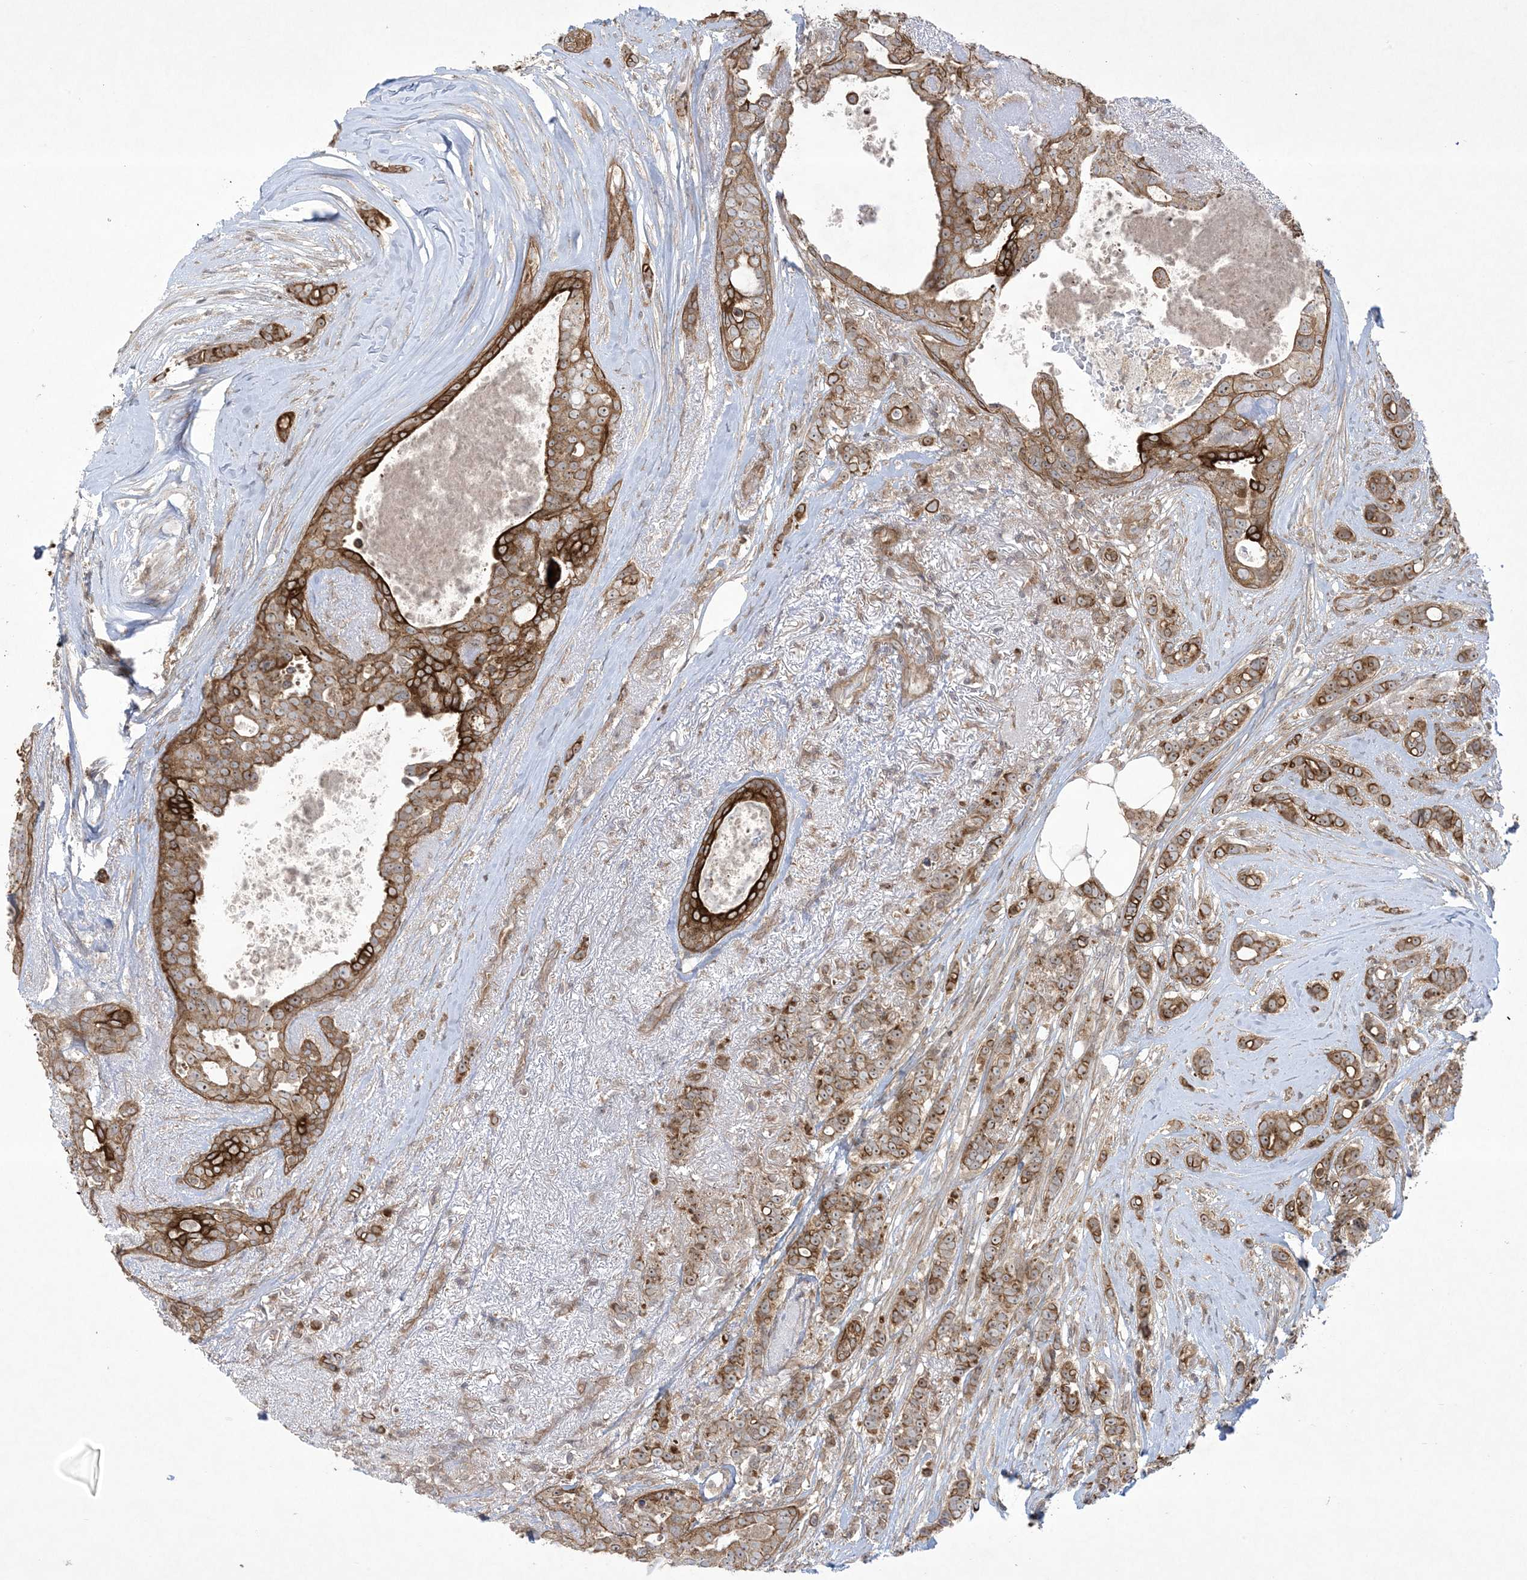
{"staining": {"intensity": "strong", "quantity": ">75%", "location": "cytoplasmic/membranous,nuclear"}, "tissue": "breast cancer", "cell_type": "Tumor cells", "image_type": "cancer", "snomed": [{"axis": "morphology", "description": "Lobular carcinoma"}, {"axis": "topography", "description": "Breast"}], "caption": "This image shows breast cancer (lobular carcinoma) stained with immunohistochemistry to label a protein in brown. The cytoplasmic/membranous and nuclear of tumor cells show strong positivity for the protein. Nuclei are counter-stained blue.", "gene": "SOGA3", "patient": {"sex": "female", "age": 51}}